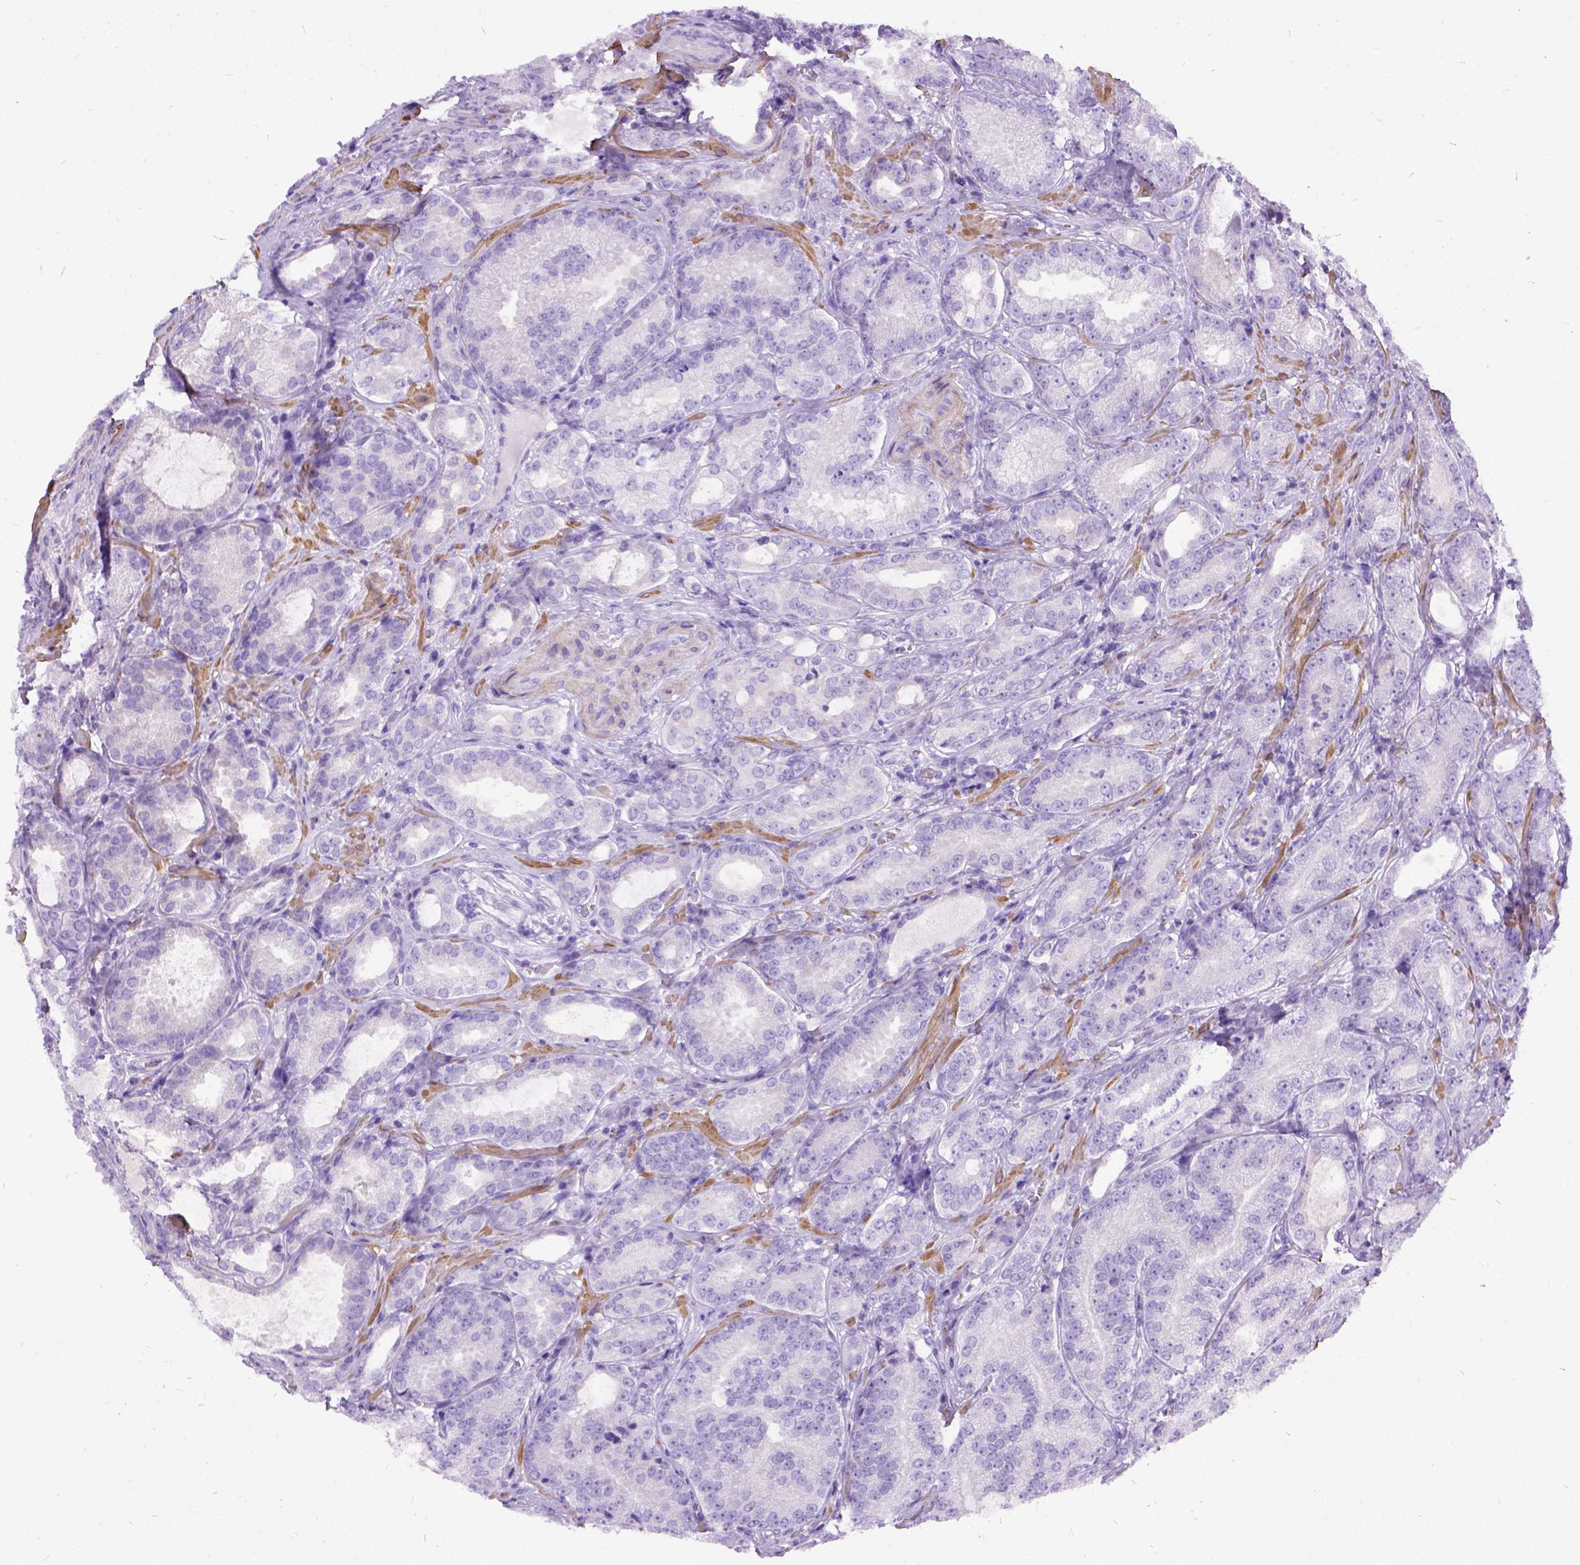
{"staining": {"intensity": "negative", "quantity": "none", "location": "none"}, "tissue": "prostate cancer", "cell_type": "Tumor cells", "image_type": "cancer", "snomed": [{"axis": "morphology", "description": "Adenocarcinoma, High grade"}, {"axis": "topography", "description": "Prostate"}], "caption": "High power microscopy histopathology image of an immunohistochemistry micrograph of prostate cancer (high-grade adenocarcinoma), revealing no significant positivity in tumor cells.", "gene": "PRG2", "patient": {"sex": "male", "age": 64}}